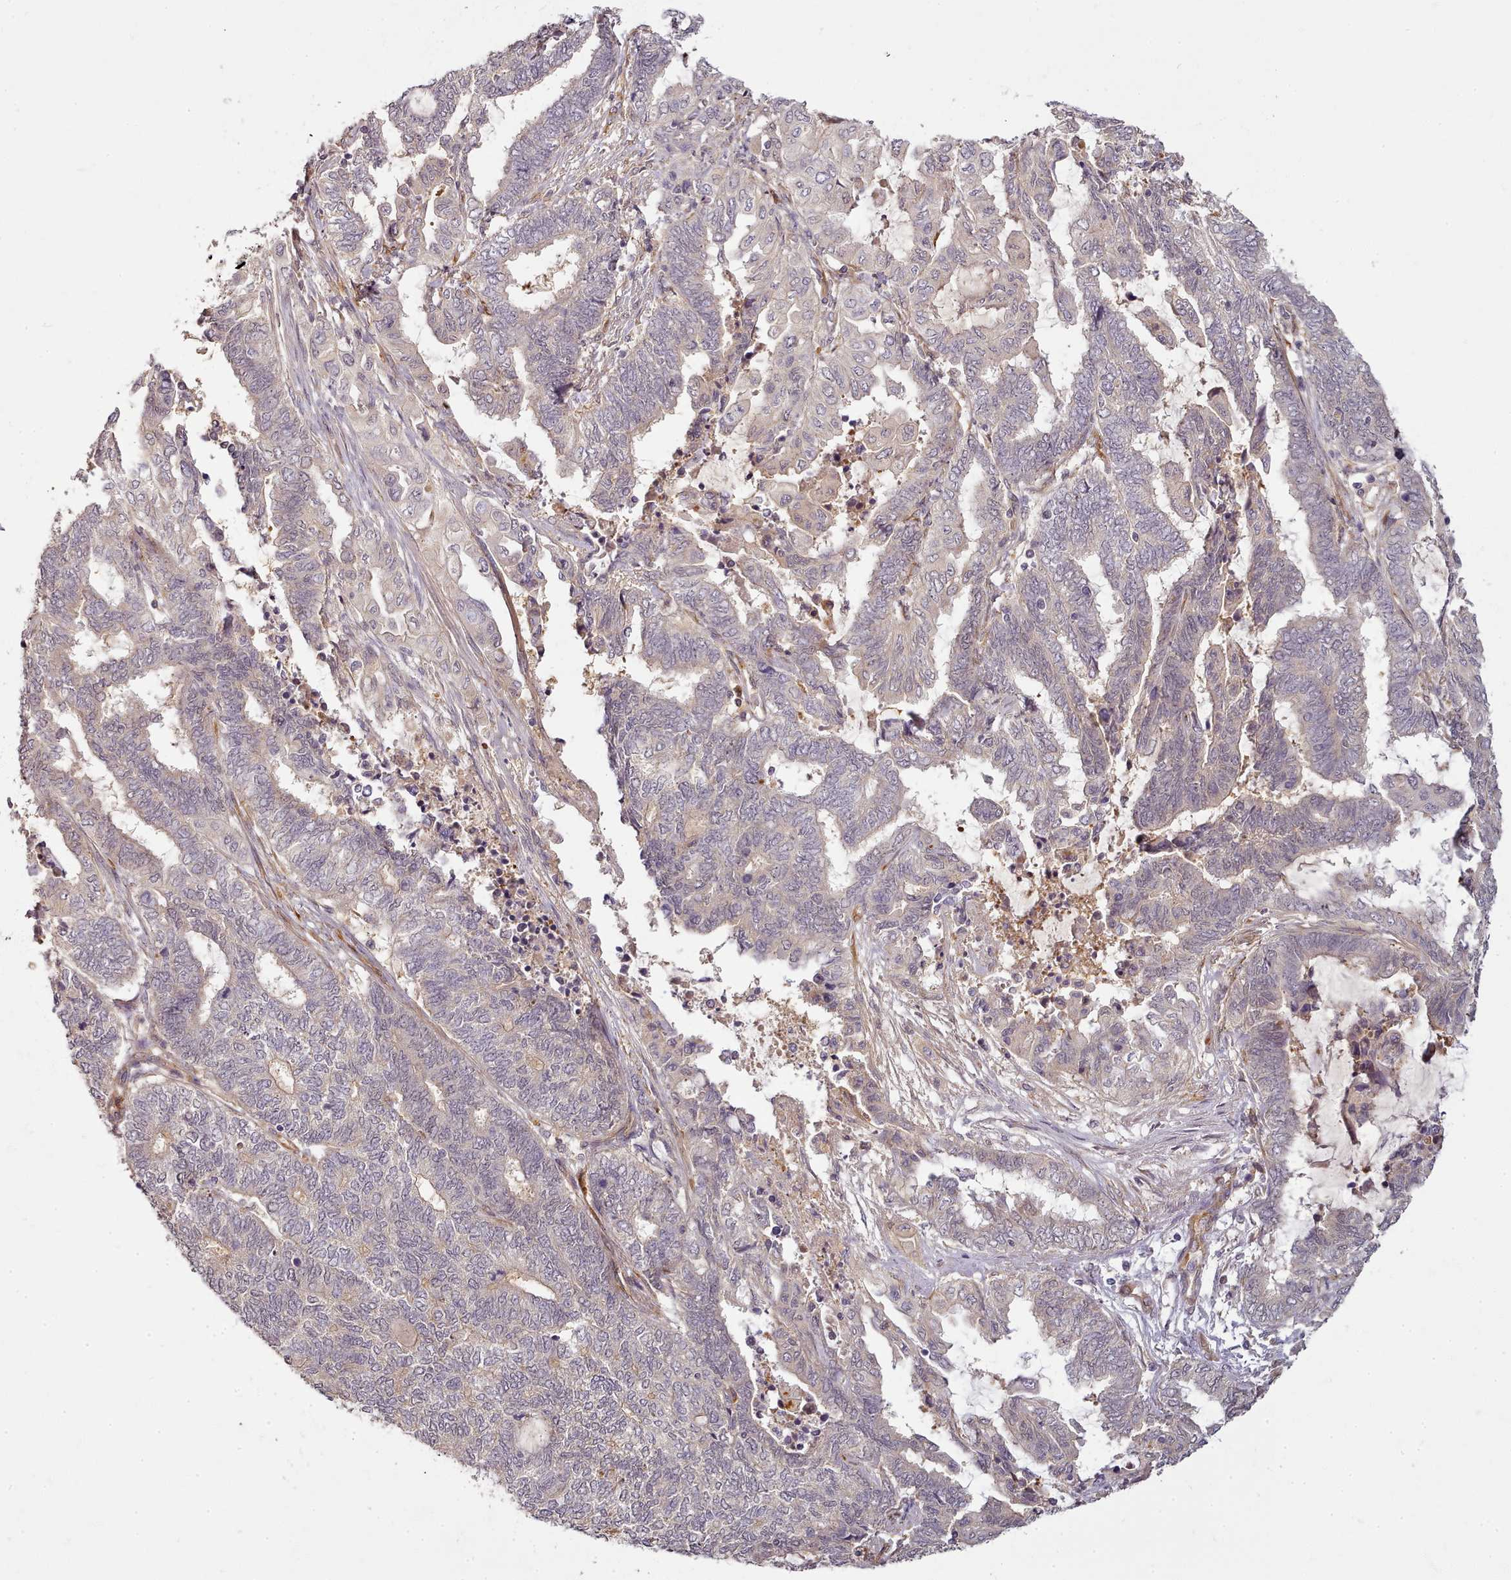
{"staining": {"intensity": "negative", "quantity": "none", "location": "none"}, "tissue": "endometrial cancer", "cell_type": "Tumor cells", "image_type": "cancer", "snomed": [{"axis": "morphology", "description": "Adenocarcinoma, NOS"}, {"axis": "topography", "description": "Uterus"}, {"axis": "topography", "description": "Endometrium"}], "caption": "An IHC micrograph of adenocarcinoma (endometrial) is shown. There is no staining in tumor cells of adenocarcinoma (endometrial).", "gene": "C1QTNF5", "patient": {"sex": "female", "age": 70}}